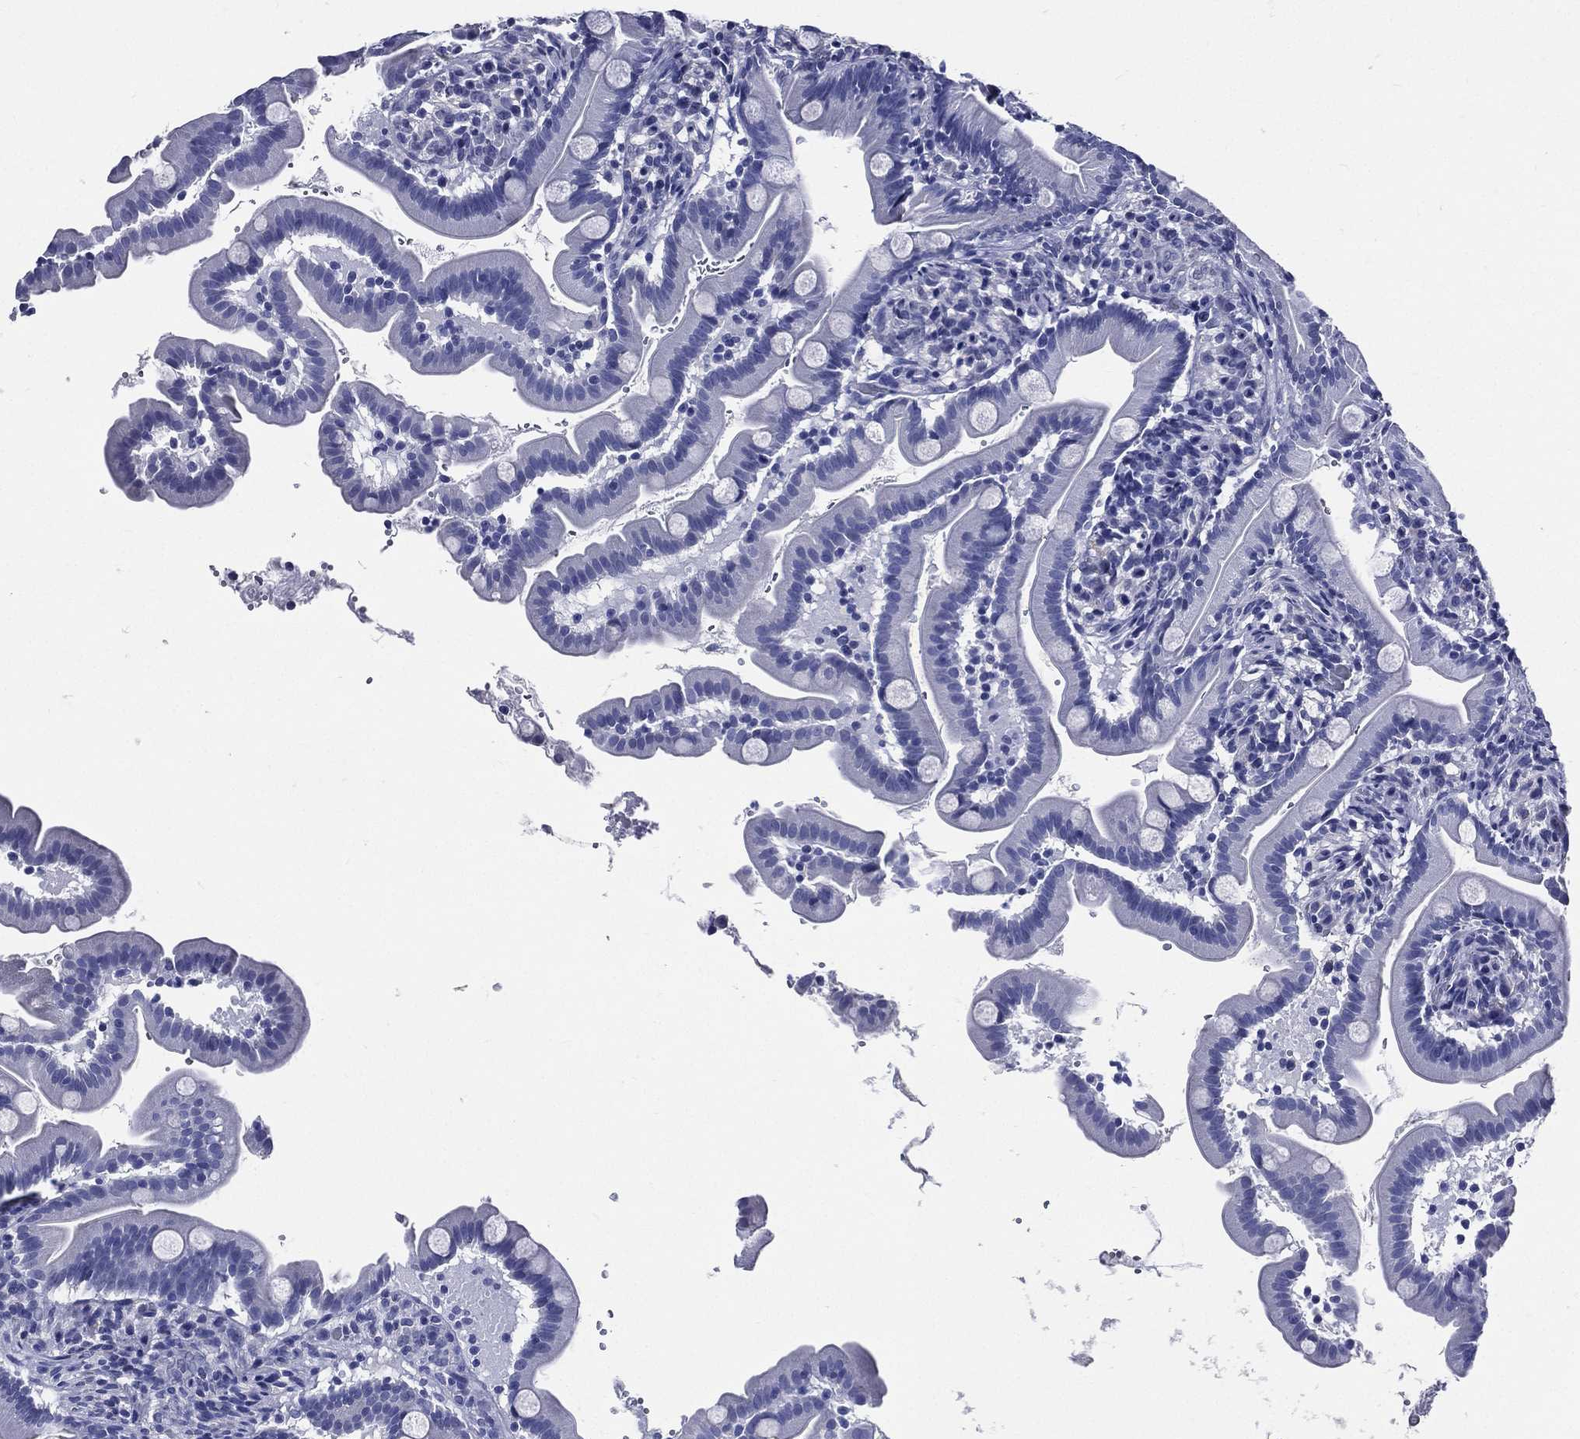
{"staining": {"intensity": "negative", "quantity": "none", "location": "none"}, "tissue": "small intestine", "cell_type": "Glandular cells", "image_type": "normal", "snomed": [{"axis": "morphology", "description": "Normal tissue, NOS"}, {"axis": "topography", "description": "Small intestine"}], "caption": "Protein analysis of unremarkable small intestine displays no significant positivity in glandular cells. (Brightfield microscopy of DAB immunohistochemistry at high magnification).", "gene": "DPYS", "patient": {"sex": "female", "age": 44}}